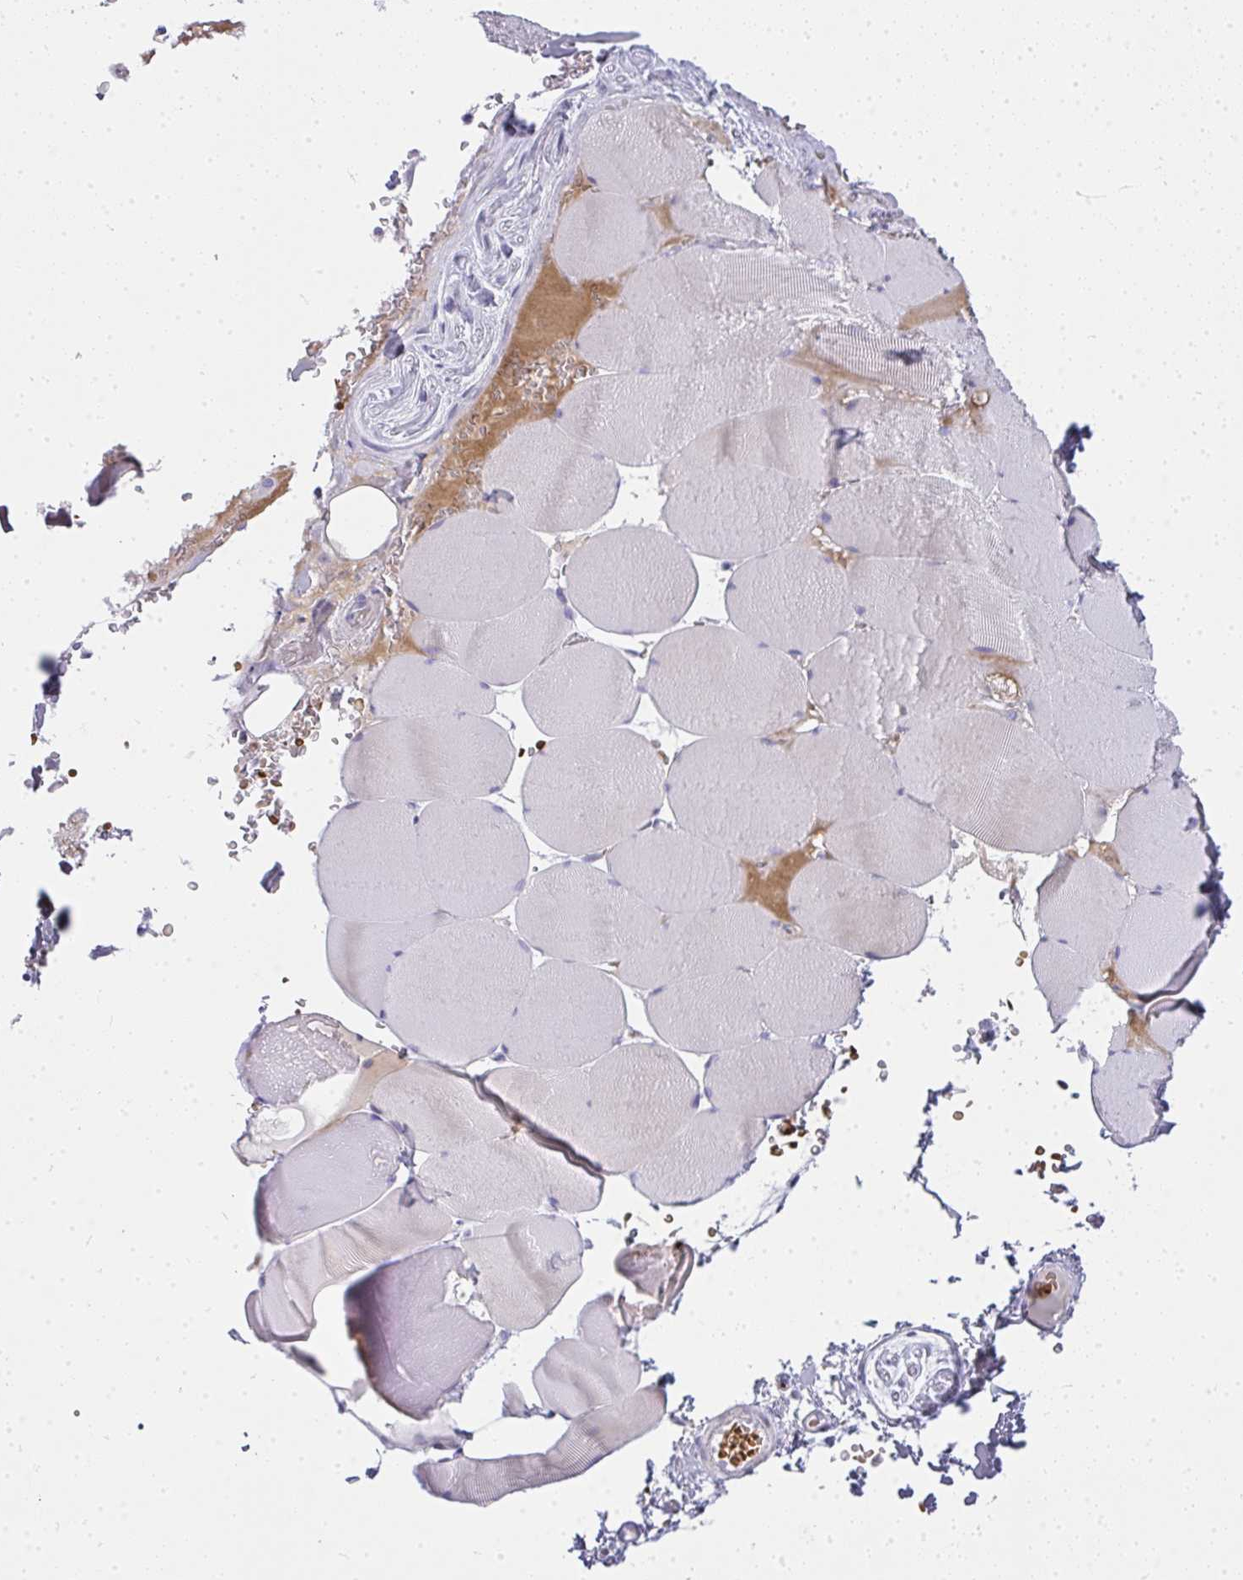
{"staining": {"intensity": "weak", "quantity": "<25%", "location": "cytoplasmic/membranous"}, "tissue": "skeletal muscle", "cell_type": "Myocytes", "image_type": "normal", "snomed": [{"axis": "morphology", "description": "Normal tissue, NOS"}, {"axis": "topography", "description": "Skeletal muscle"}, {"axis": "topography", "description": "Head-Neck"}], "caption": "Human skeletal muscle stained for a protein using immunohistochemistry exhibits no positivity in myocytes.", "gene": "ZNF182", "patient": {"sex": "male", "age": 66}}